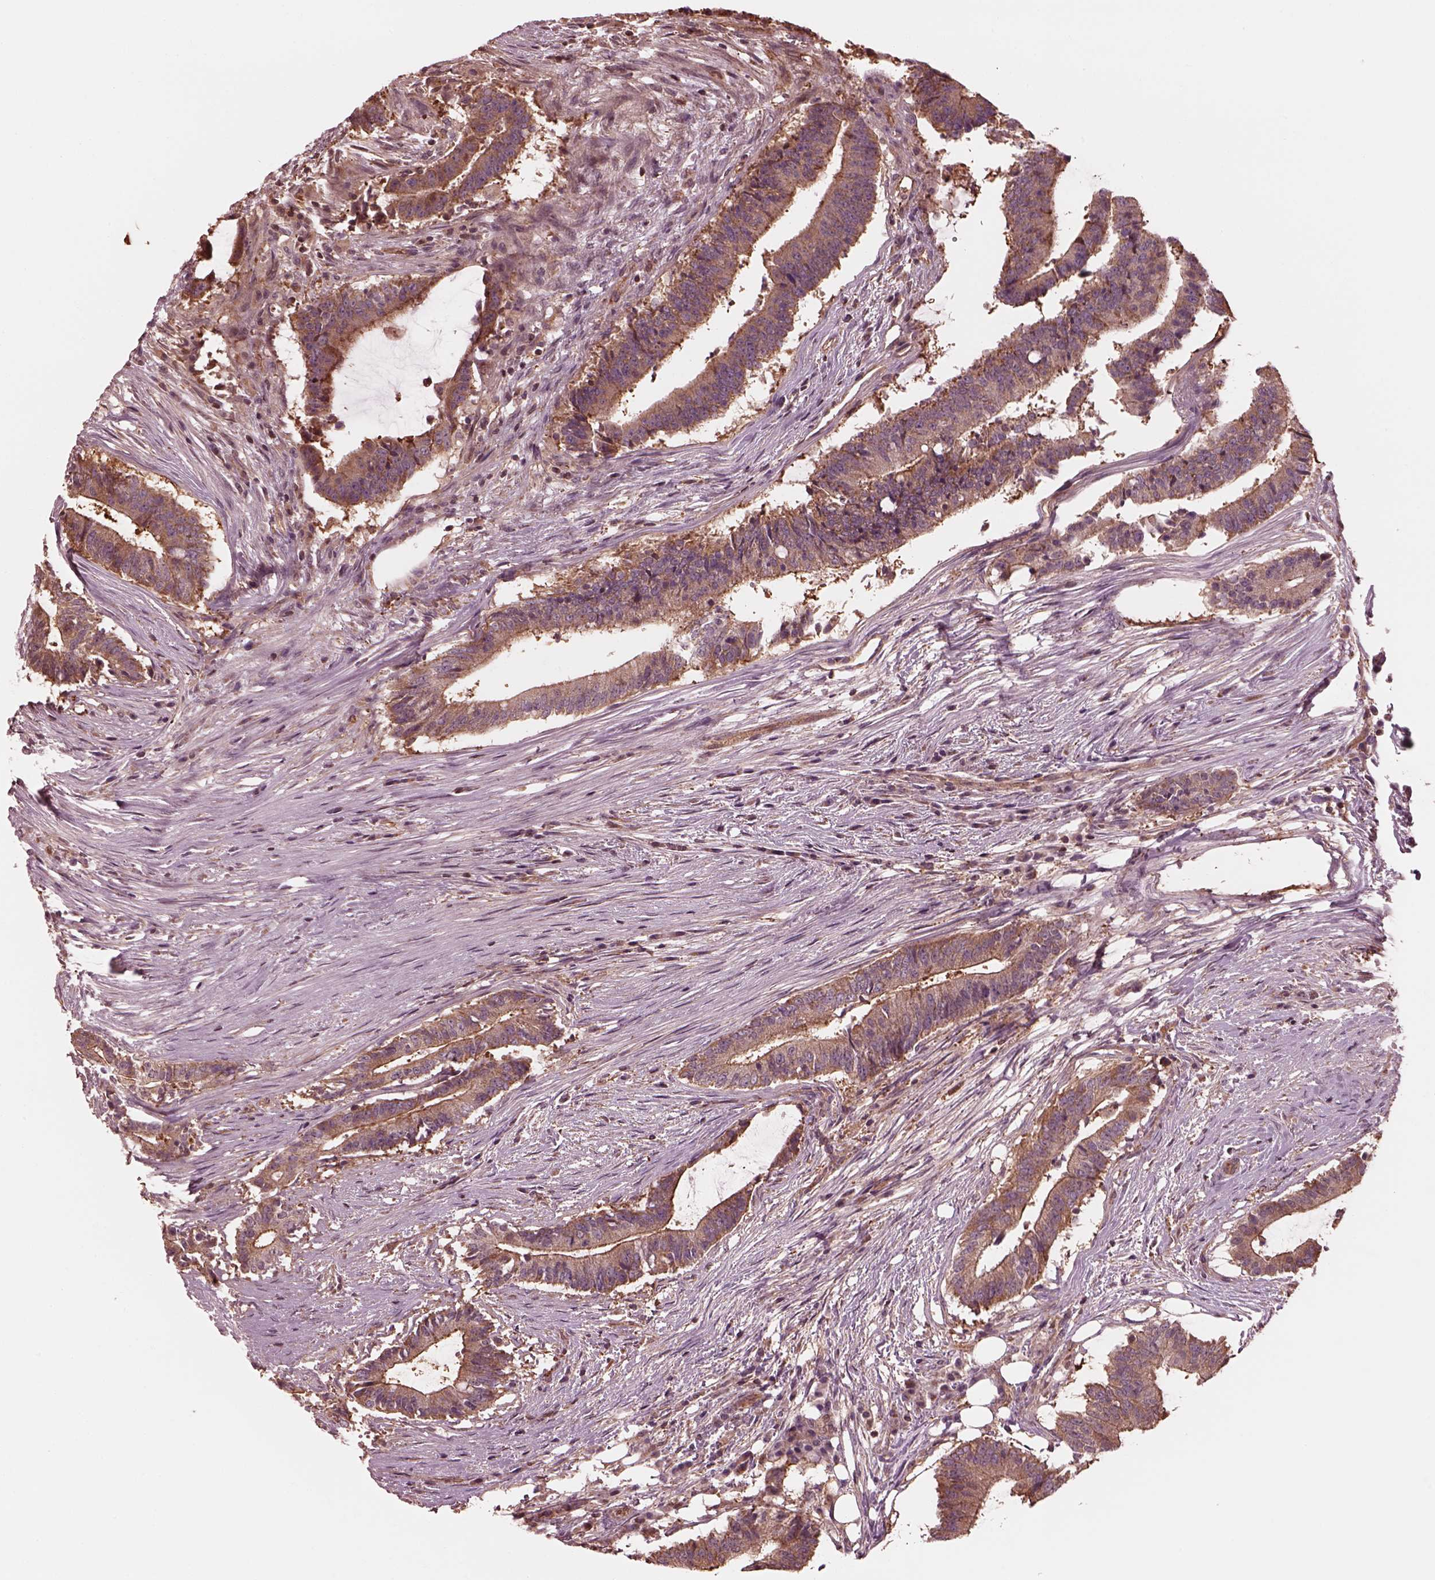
{"staining": {"intensity": "strong", "quantity": "<25%", "location": "cytoplasmic/membranous"}, "tissue": "colorectal cancer", "cell_type": "Tumor cells", "image_type": "cancer", "snomed": [{"axis": "morphology", "description": "Adenocarcinoma, NOS"}, {"axis": "topography", "description": "Colon"}], "caption": "The micrograph displays staining of colorectal cancer (adenocarcinoma), revealing strong cytoplasmic/membranous protein positivity (brown color) within tumor cells.", "gene": "STK33", "patient": {"sex": "female", "age": 43}}